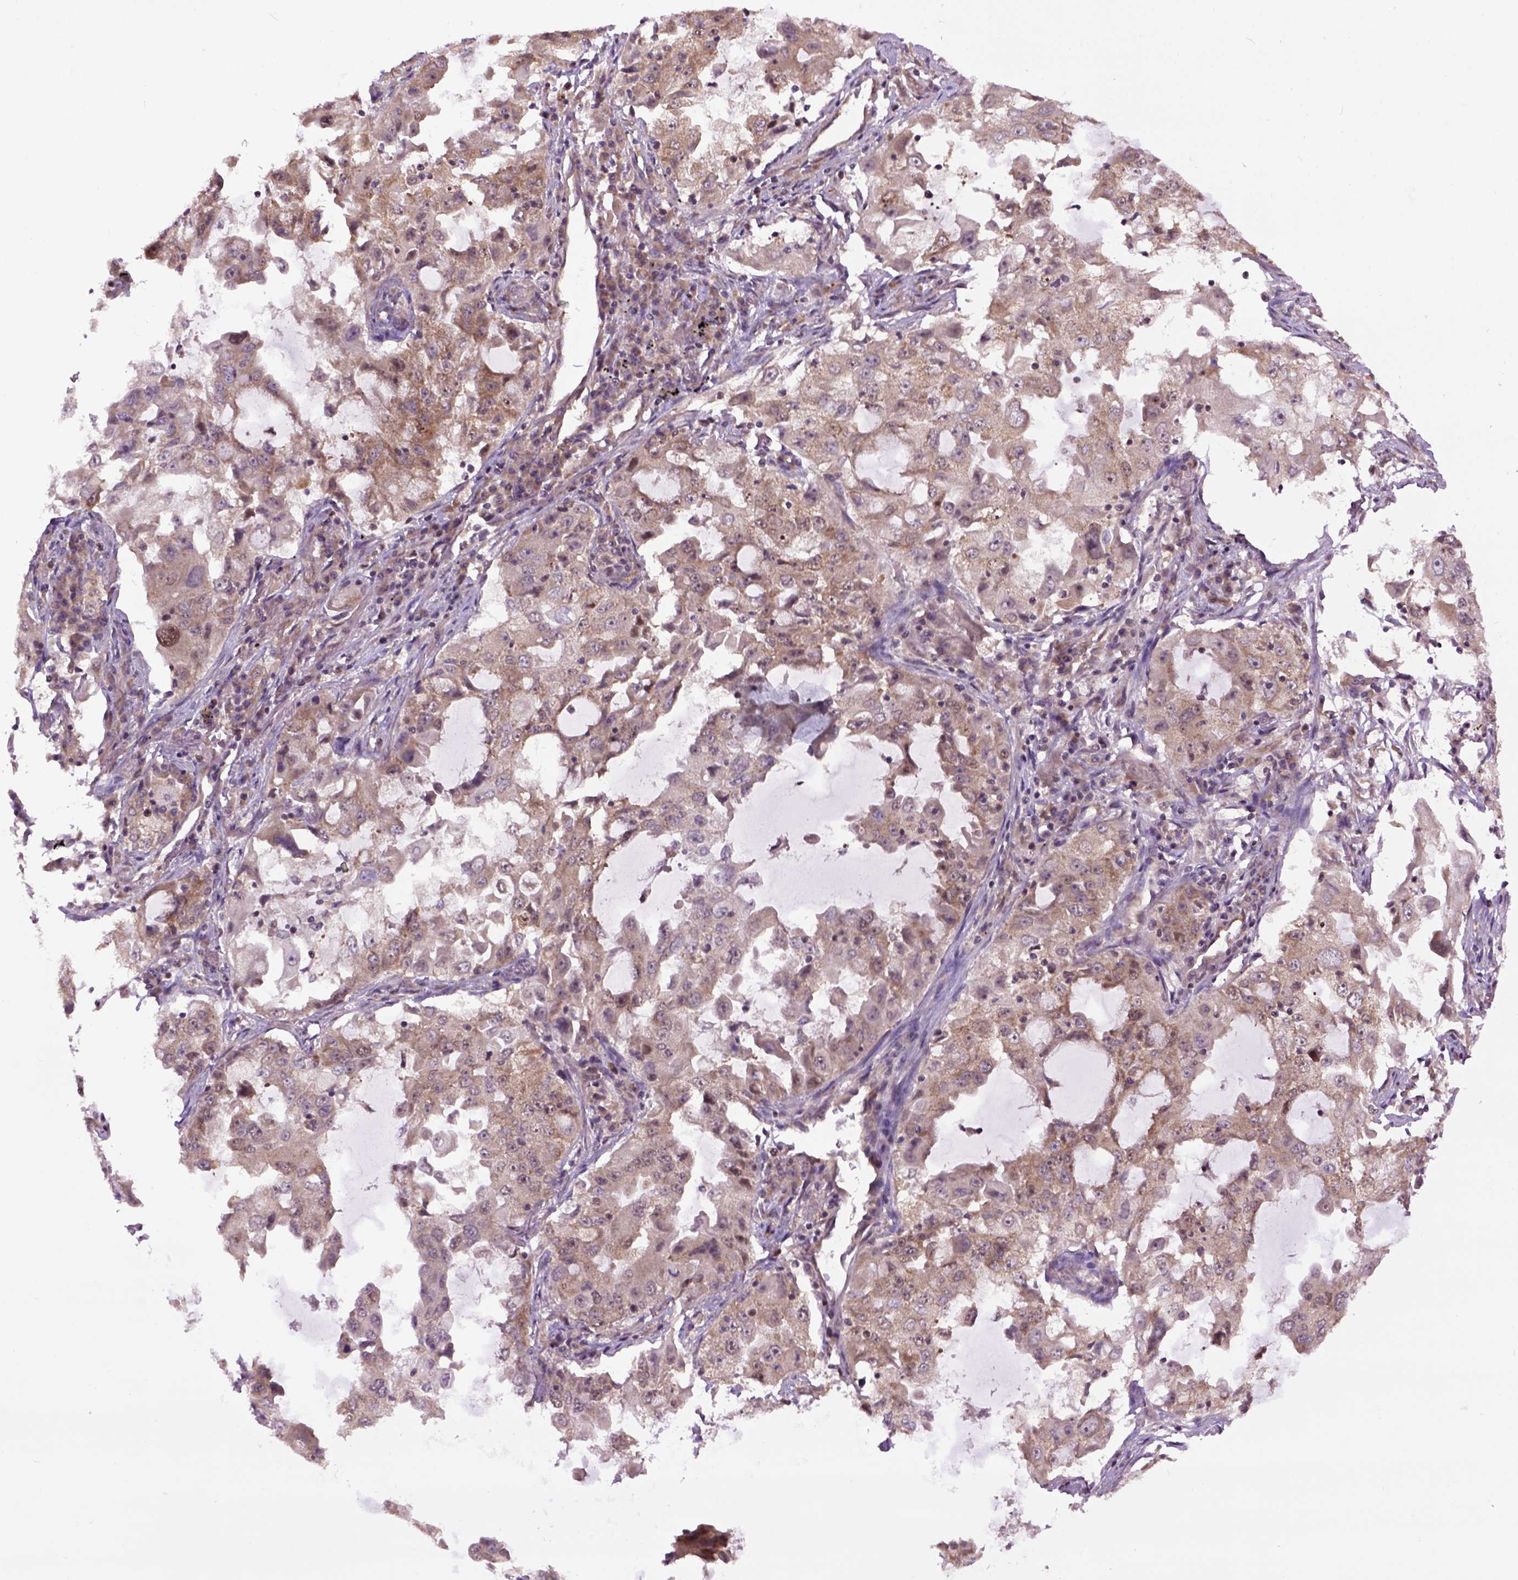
{"staining": {"intensity": "moderate", "quantity": ">75%", "location": "cytoplasmic/membranous"}, "tissue": "lung cancer", "cell_type": "Tumor cells", "image_type": "cancer", "snomed": [{"axis": "morphology", "description": "Adenocarcinoma, NOS"}, {"axis": "topography", "description": "Lung"}], "caption": "The histopathology image exhibits immunohistochemical staining of lung adenocarcinoma. There is moderate cytoplasmic/membranous expression is appreciated in approximately >75% of tumor cells.", "gene": "WDR48", "patient": {"sex": "female", "age": 61}}